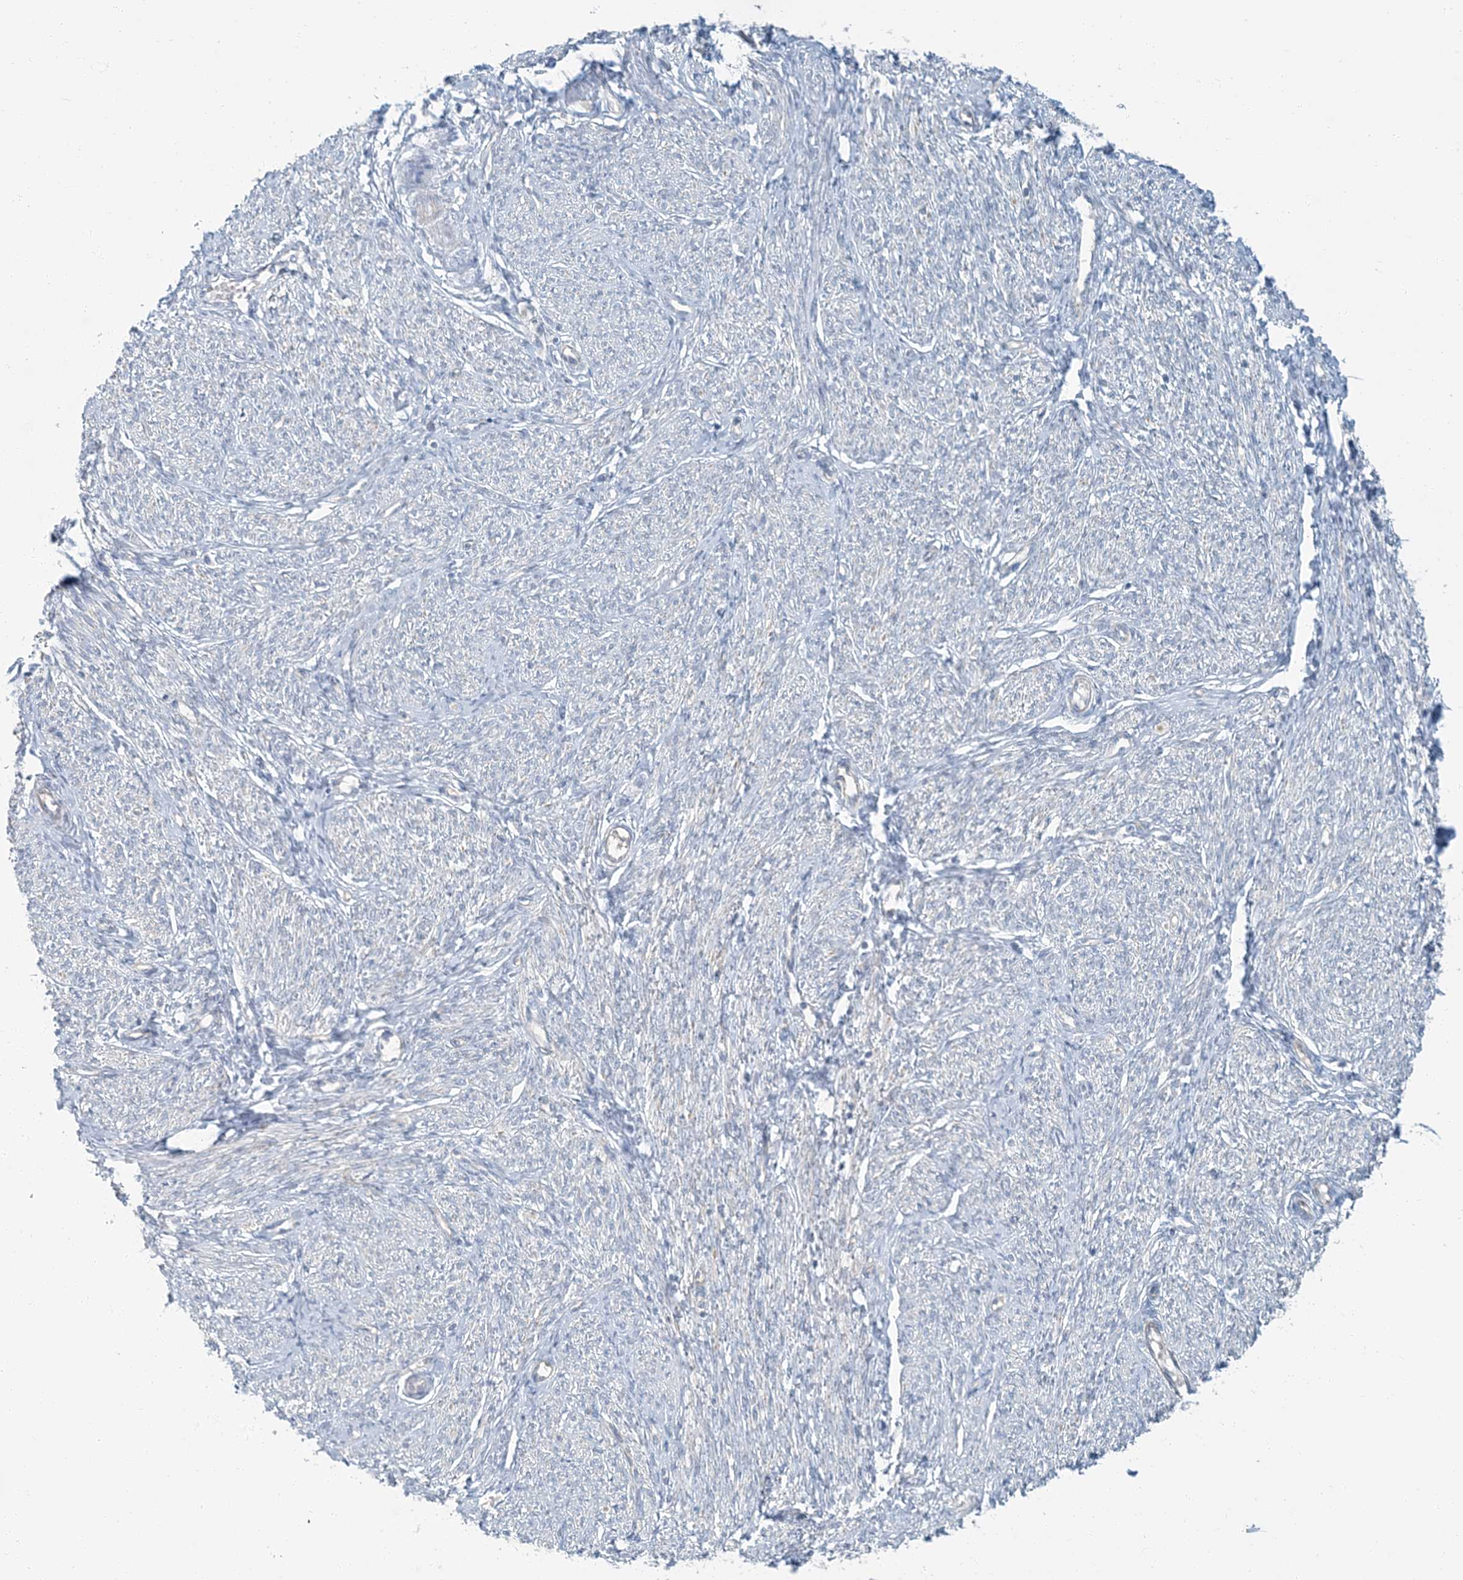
{"staining": {"intensity": "negative", "quantity": "none", "location": "none"}, "tissue": "endometrium", "cell_type": "Cells in endometrial stroma", "image_type": "normal", "snomed": [{"axis": "morphology", "description": "Normal tissue, NOS"}, {"axis": "topography", "description": "Endometrium"}], "caption": "Endometrium stained for a protein using immunohistochemistry demonstrates no expression cells in endometrial stroma.", "gene": "EPHA4", "patient": {"sex": "female", "age": 72}}